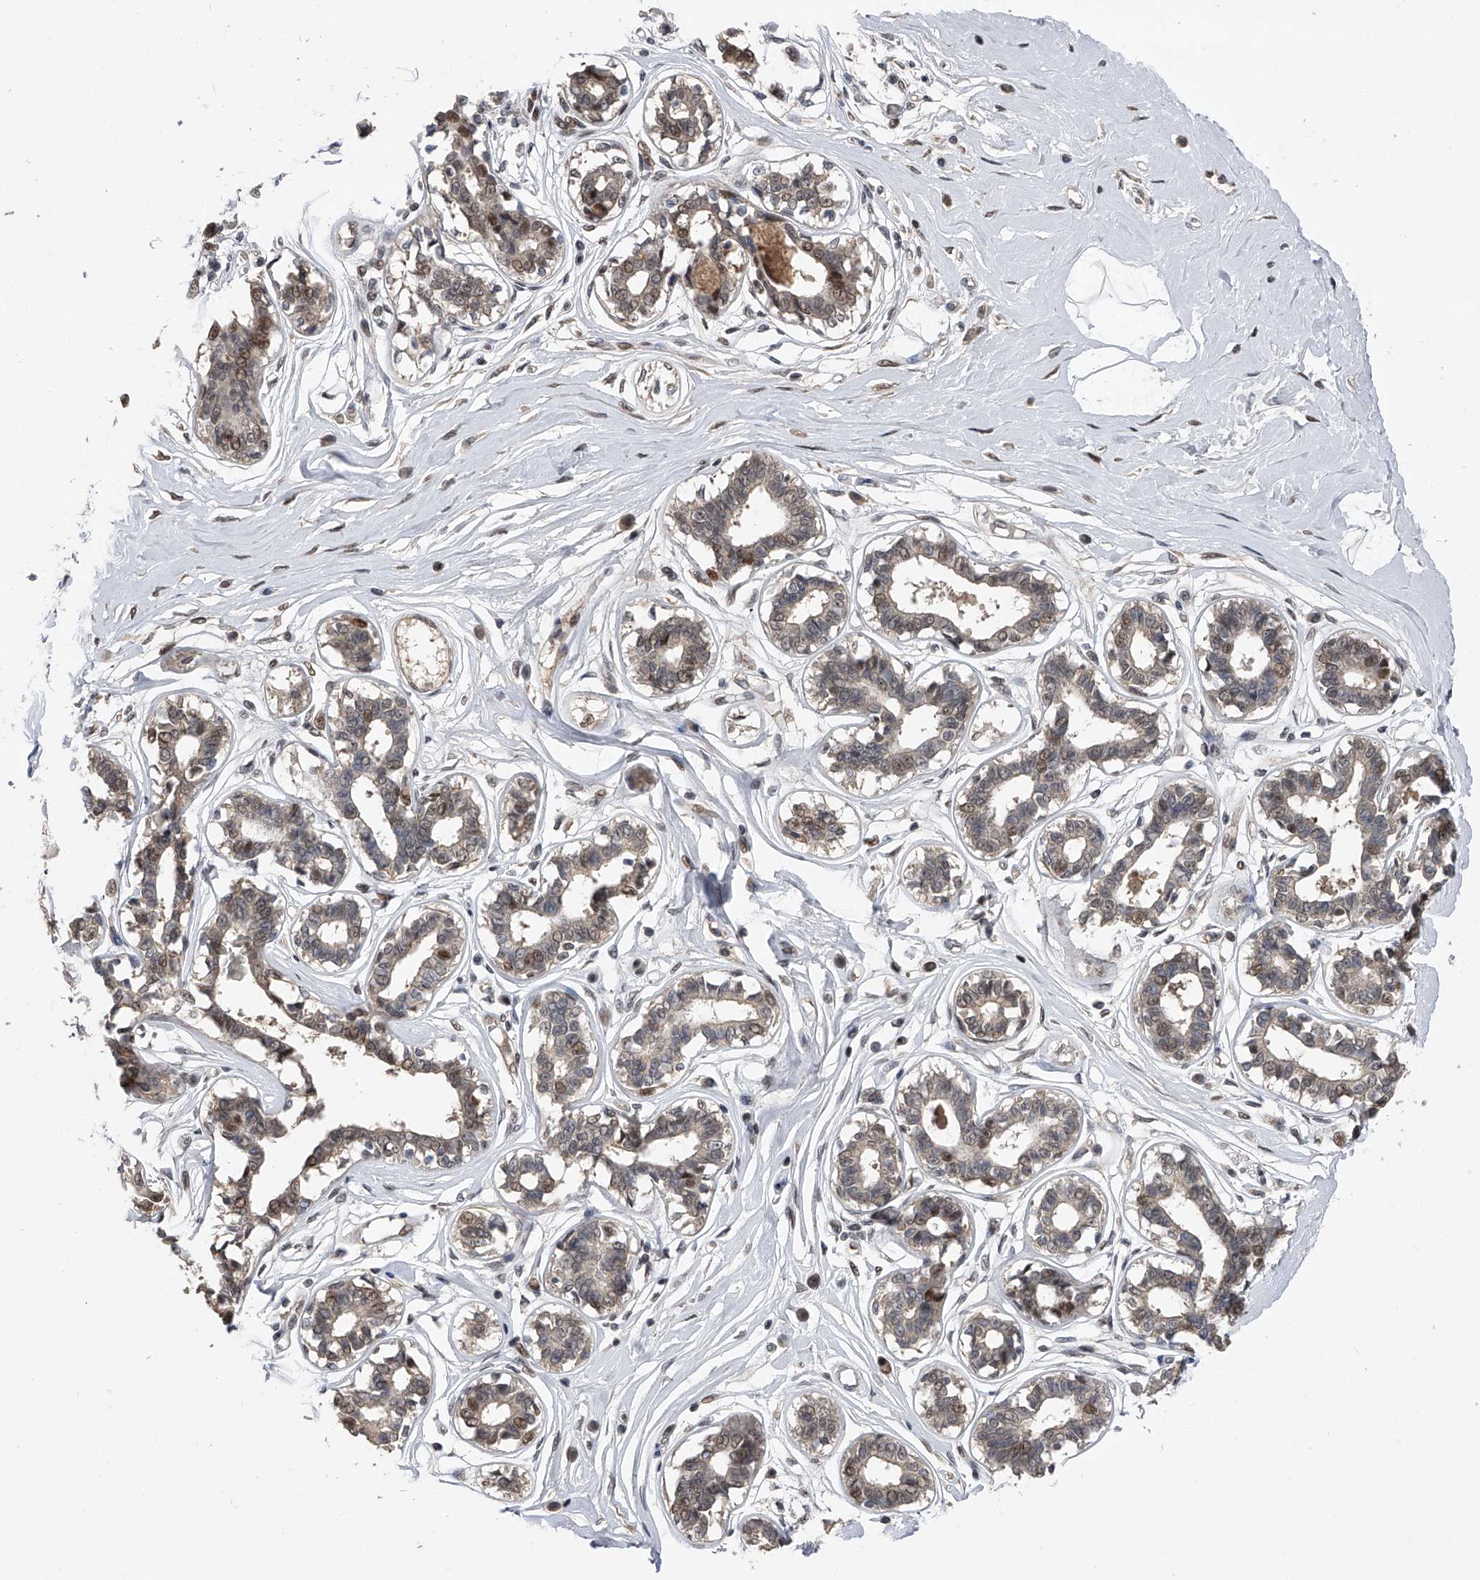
{"staining": {"intensity": "negative", "quantity": "none", "location": "none"}, "tissue": "breast", "cell_type": "Adipocytes", "image_type": "normal", "snomed": [{"axis": "morphology", "description": "Normal tissue, NOS"}, {"axis": "topography", "description": "Breast"}], "caption": "Histopathology image shows no significant protein expression in adipocytes of unremarkable breast.", "gene": "RWDD2A", "patient": {"sex": "female", "age": 45}}